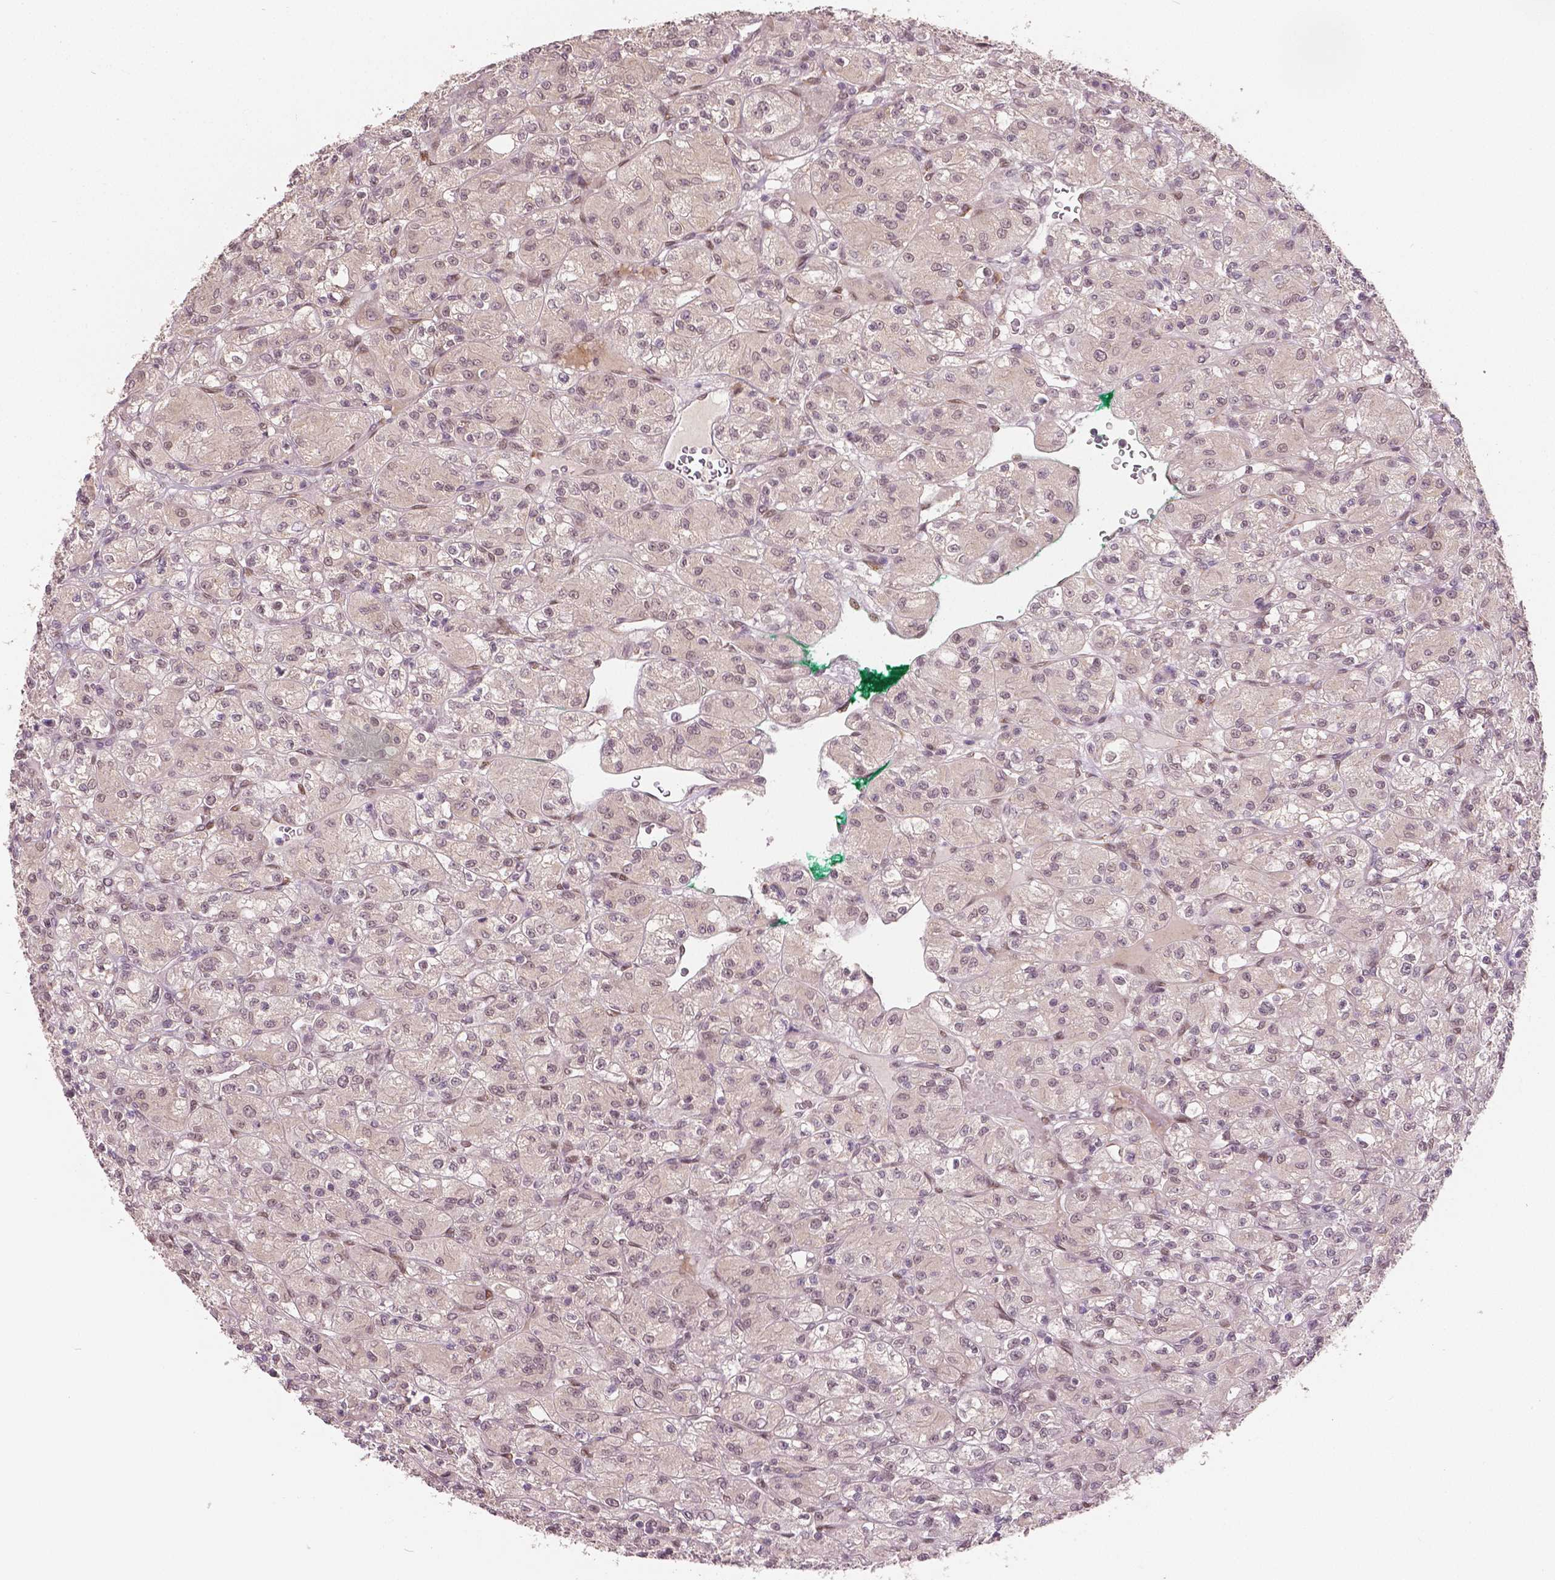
{"staining": {"intensity": "negative", "quantity": "none", "location": "none"}, "tissue": "renal cancer", "cell_type": "Tumor cells", "image_type": "cancer", "snomed": [{"axis": "morphology", "description": "Adenocarcinoma, NOS"}, {"axis": "topography", "description": "Kidney"}], "caption": "Renal cancer (adenocarcinoma) stained for a protein using immunohistochemistry exhibits no positivity tumor cells.", "gene": "HMBOX1", "patient": {"sex": "female", "age": 70}}